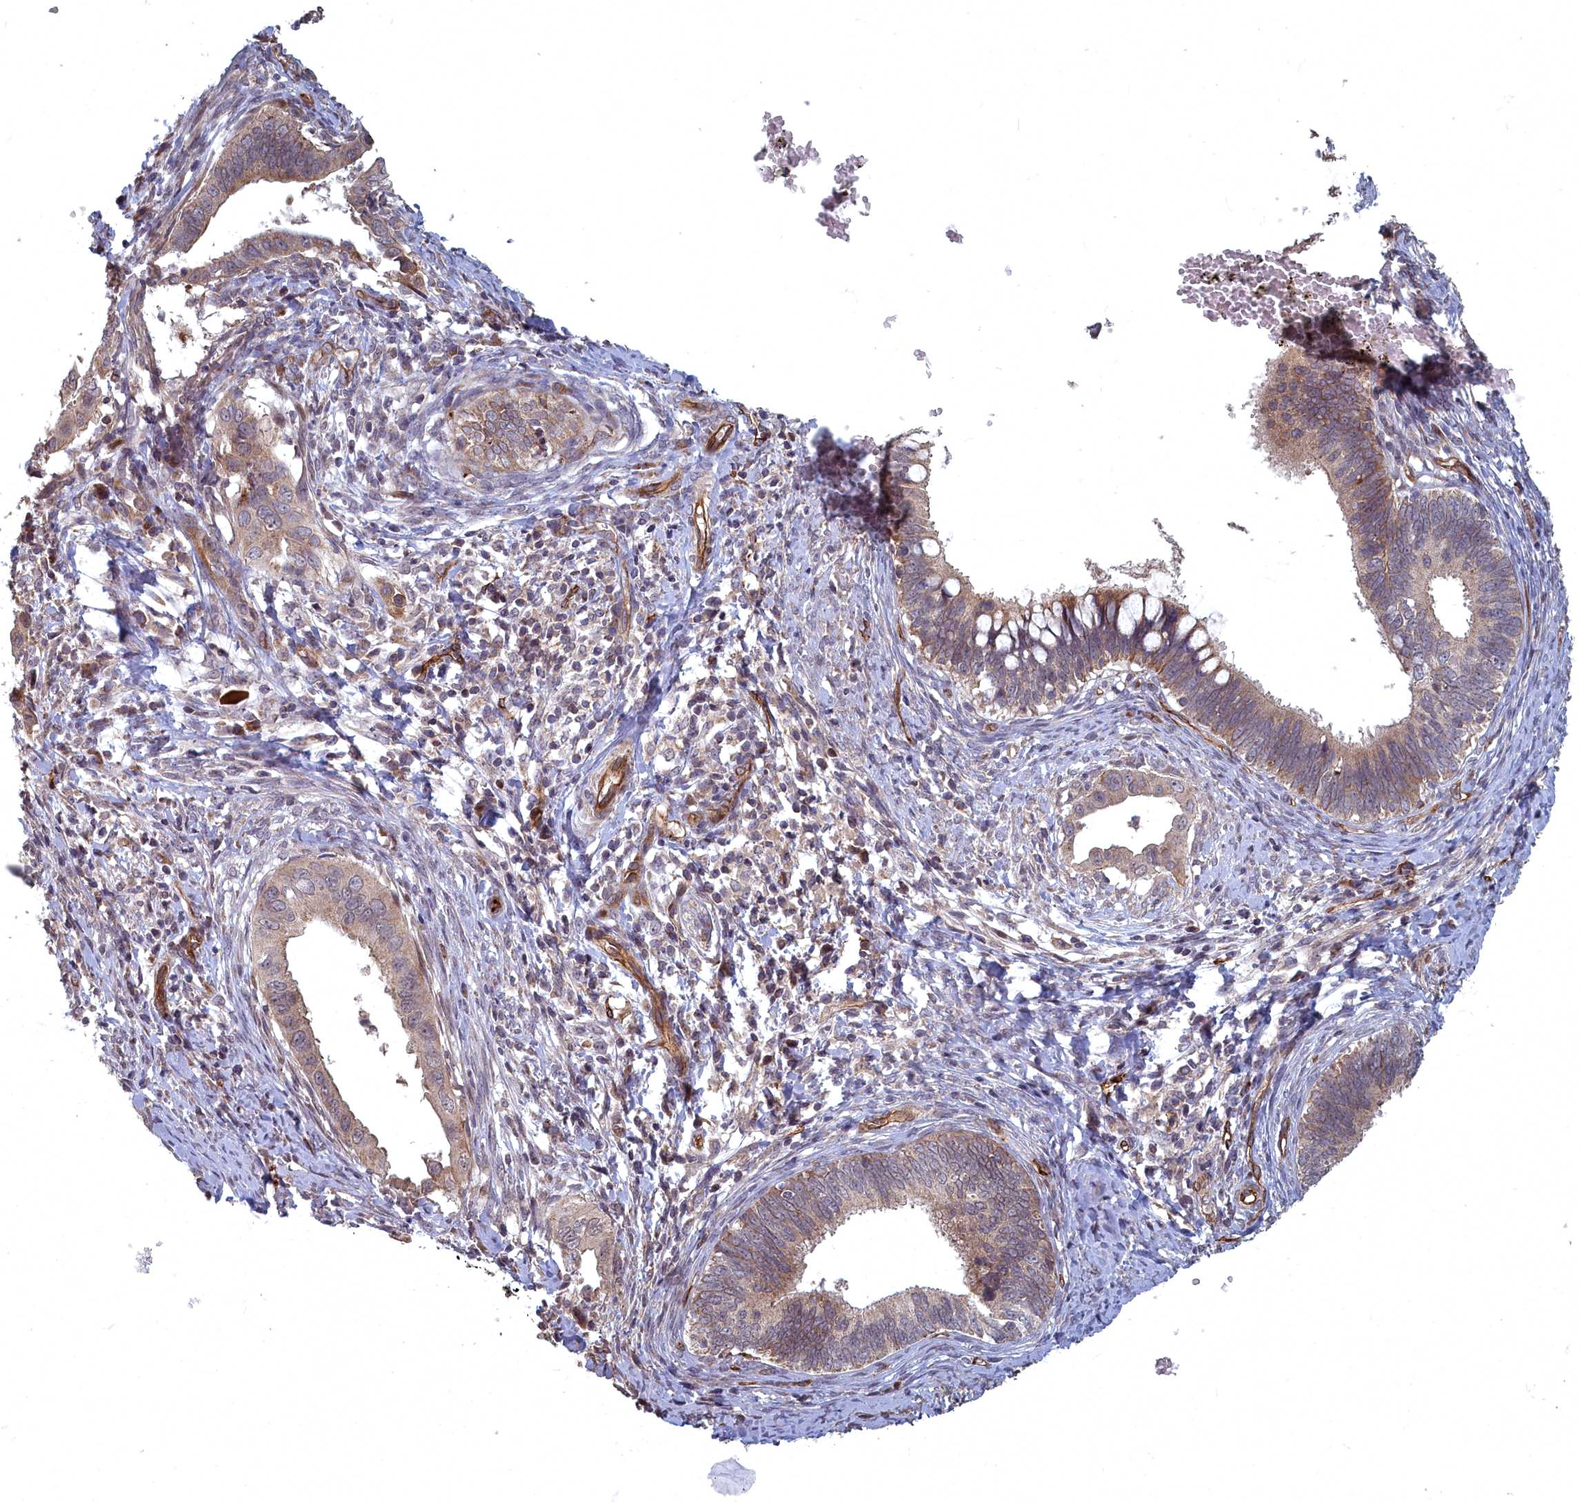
{"staining": {"intensity": "moderate", "quantity": ">75%", "location": "cytoplasmic/membranous"}, "tissue": "cervical cancer", "cell_type": "Tumor cells", "image_type": "cancer", "snomed": [{"axis": "morphology", "description": "Adenocarcinoma, NOS"}, {"axis": "topography", "description": "Cervix"}], "caption": "A high-resolution photomicrograph shows immunohistochemistry (IHC) staining of adenocarcinoma (cervical), which reveals moderate cytoplasmic/membranous expression in about >75% of tumor cells.", "gene": "TSPYL4", "patient": {"sex": "female", "age": 42}}